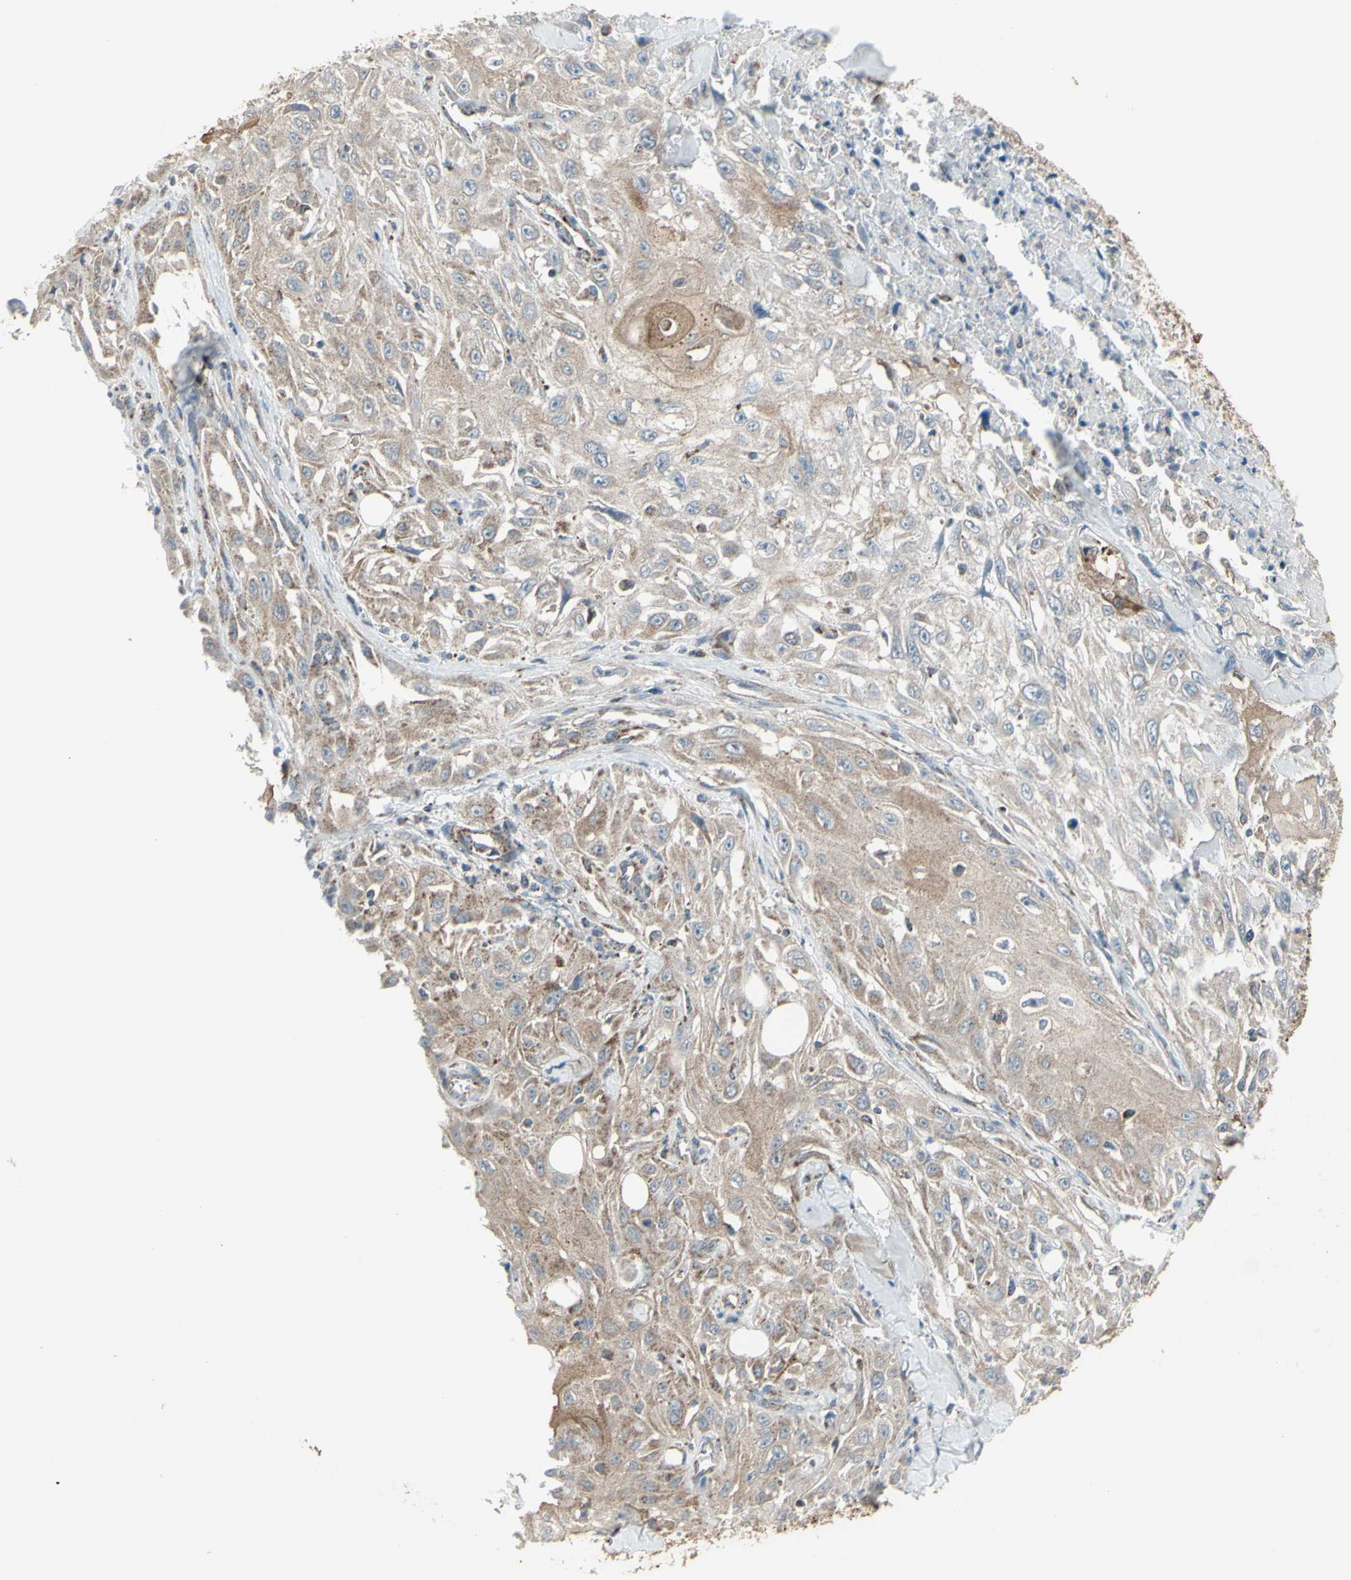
{"staining": {"intensity": "weak", "quantity": "25%-75%", "location": "cytoplasmic/membranous"}, "tissue": "skin cancer", "cell_type": "Tumor cells", "image_type": "cancer", "snomed": [{"axis": "morphology", "description": "Squamous cell carcinoma, NOS"}, {"axis": "morphology", "description": "Squamous cell carcinoma, metastatic, NOS"}, {"axis": "topography", "description": "Skin"}, {"axis": "topography", "description": "Lymph node"}], "caption": "Tumor cells show low levels of weak cytoplasmic/membranous staining in about 25%-75% of cells in human metastatic squamous cell carcinoma (skin).", "gene": "FAM171B", "patient": {"sex": "male", "age": 75}}